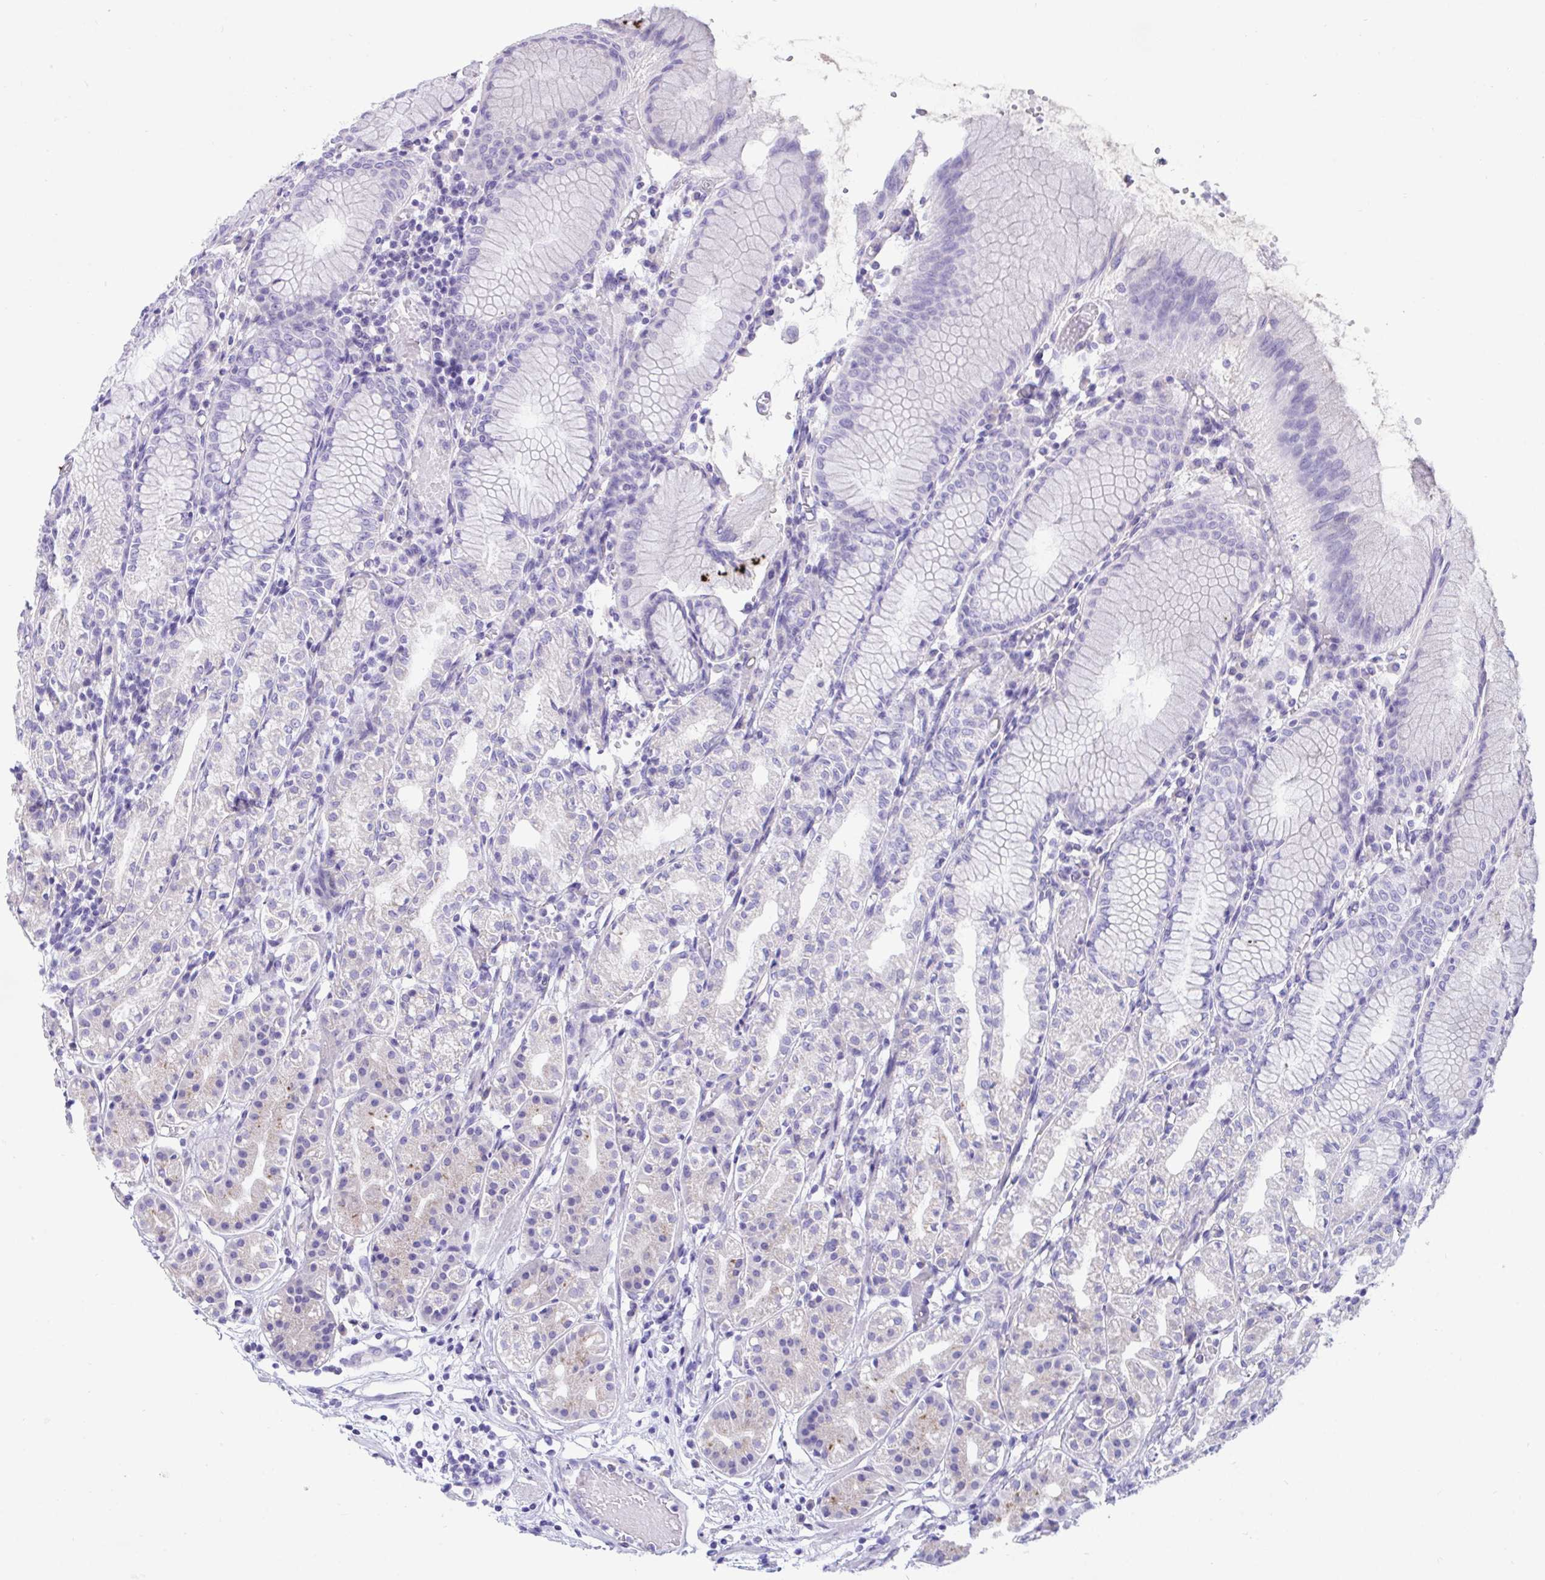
{"staining": {"intensity": "negative", "quantity": "none", "location": "none"}, "tissue": "stomach", "cell_type": "Glandular cells", "image_type": "normal", "snomed": [{"axis": "morphology", "description": "Normal tissue, NOS"}, {"axis": "topography", "description": "Stomach"}], "caption": "The IHC photomicrograph has no significant positivity in glandular cells of stomach.", "gene": "TMEM106B", "patient": {"sex": "female", "age": 57}}